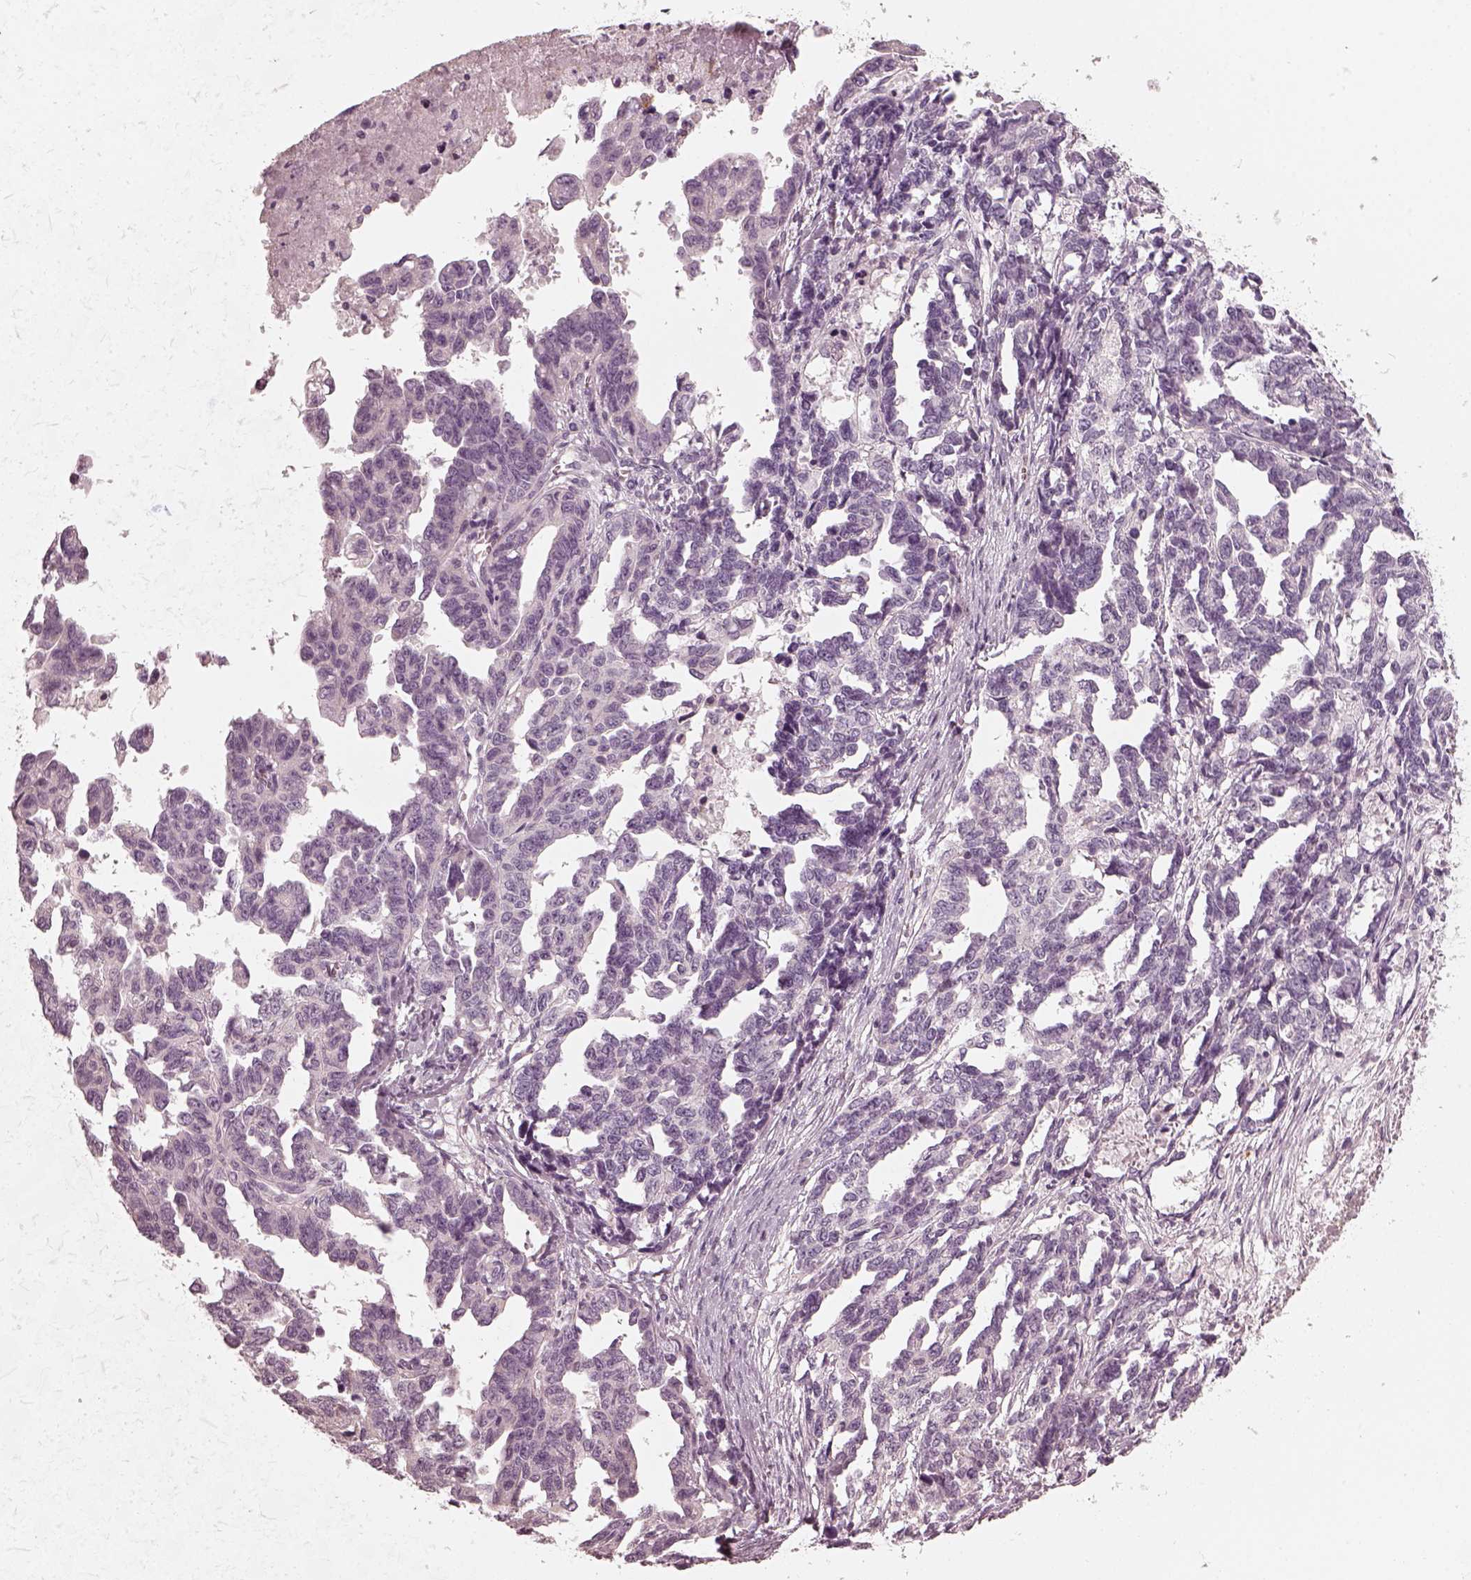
{"staining": {"intensity": "negative", "quantity": "none", "location": "none"}, "tissue": "ovarian cancer", "cell_type": "Tumor cells", "image_type": "cancer", "snomed": [{"axis": "morphology", "description": "Cystadenocarcinoma, serous, NOS"}, {"axis": "topography", "description": "Ovary"}], "caption": "A photomicrograph of ovarian cancer stained for a protein reveals no brown staining in tumor cells.", "gene": "CHIT1", "patient": {"sex": "female", "age": 69}}